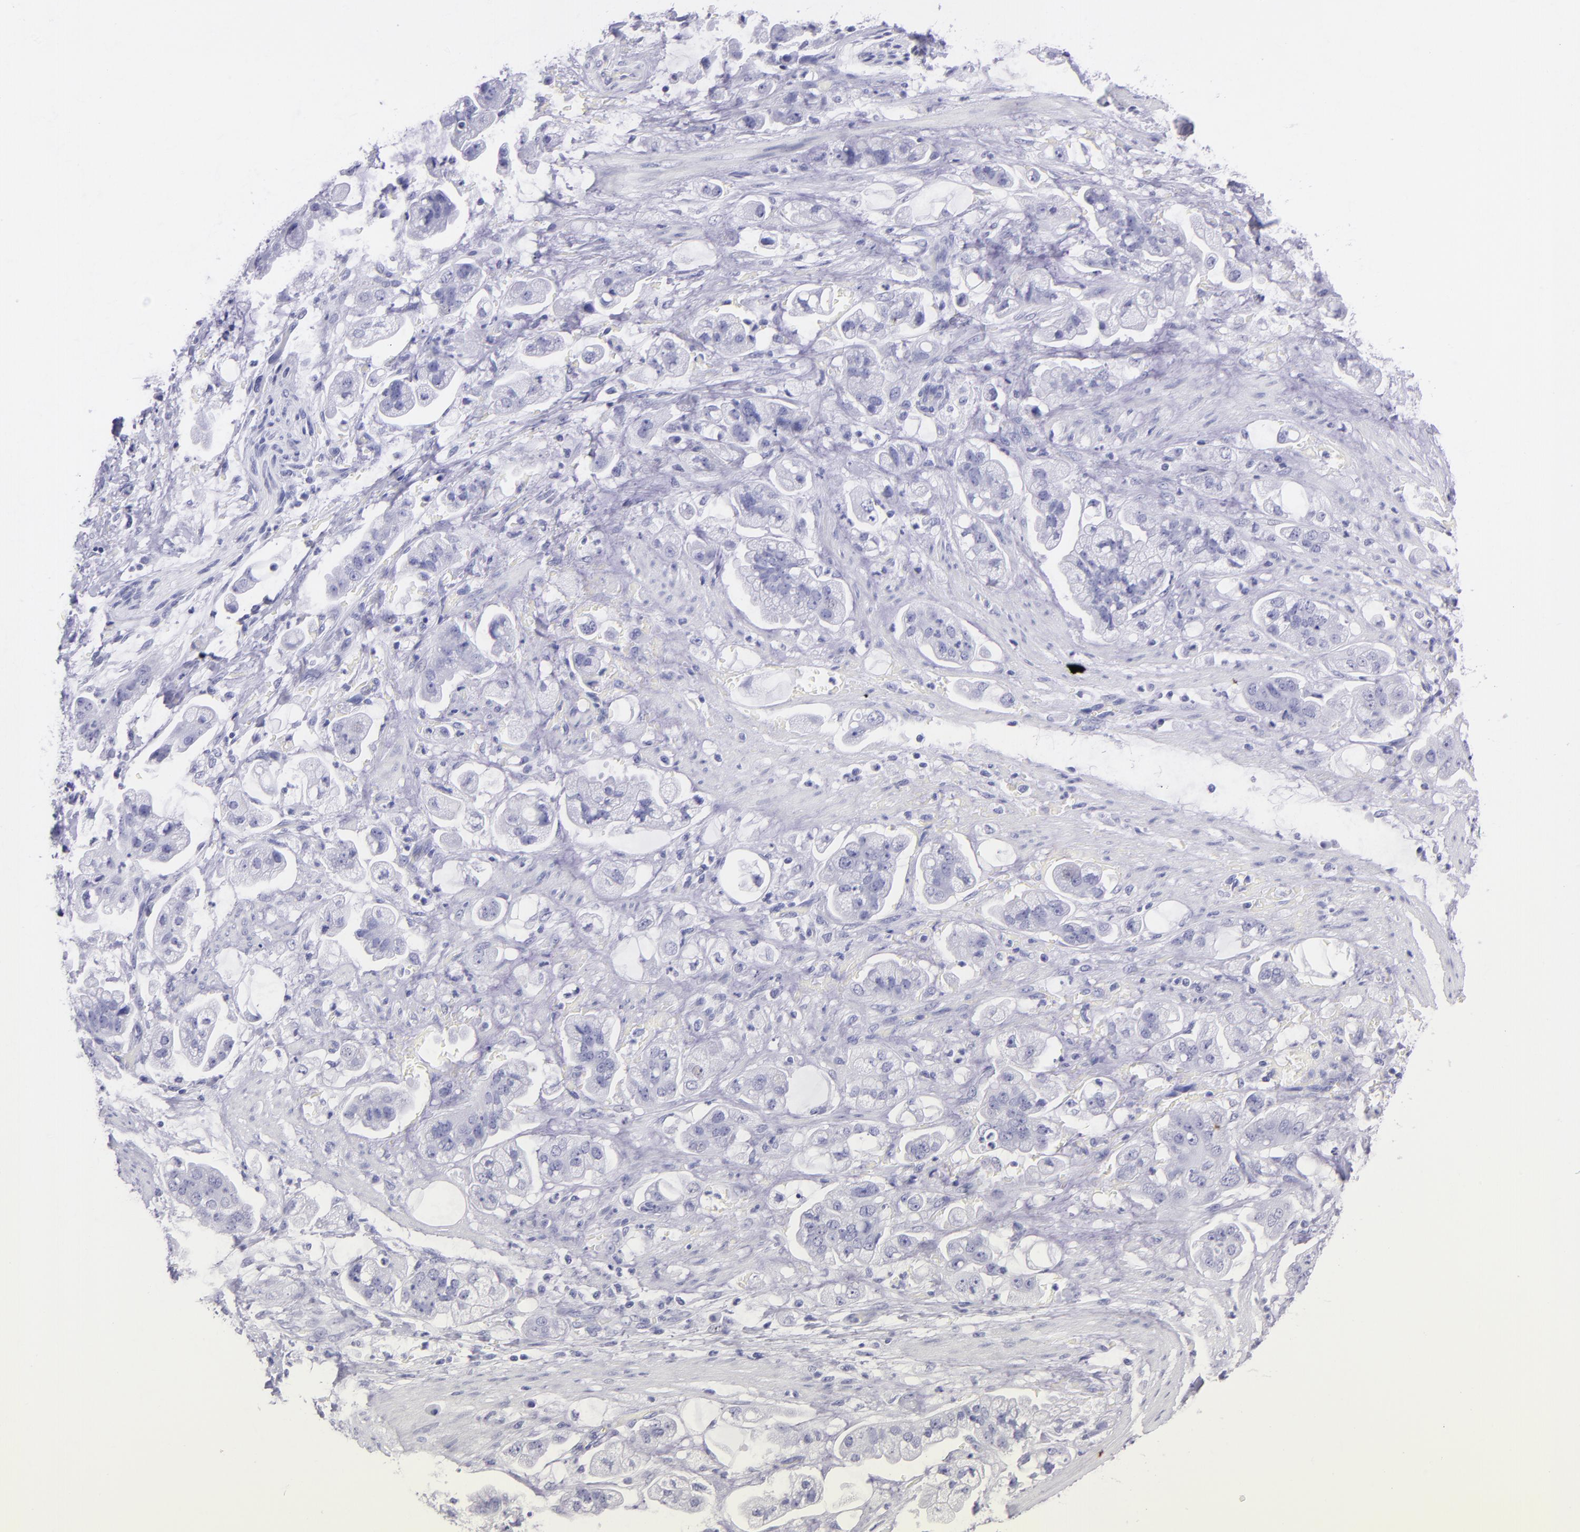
{"staining": {"intensity": "negative", "quantity": "none", "location": "none"}, "tissue": "stomach cancer", "cell_type": "Tumor cells", "image_type": "cancer", "snomed": [{"axis": "morphology", "description": "Adenocarcinoma, NOS"}, {"axis": "topography", "description": "Stomach"}], "caption": "This histopathology image is of adenocarcinoma (stomach) stained with immunohistochemistry (IHC) to label a protein in brown with the nuclei are counter-stained blue. There is no positivity in tumor cells.", "gene": "CNP", "patient": {"sex": "male", "age": 62}}